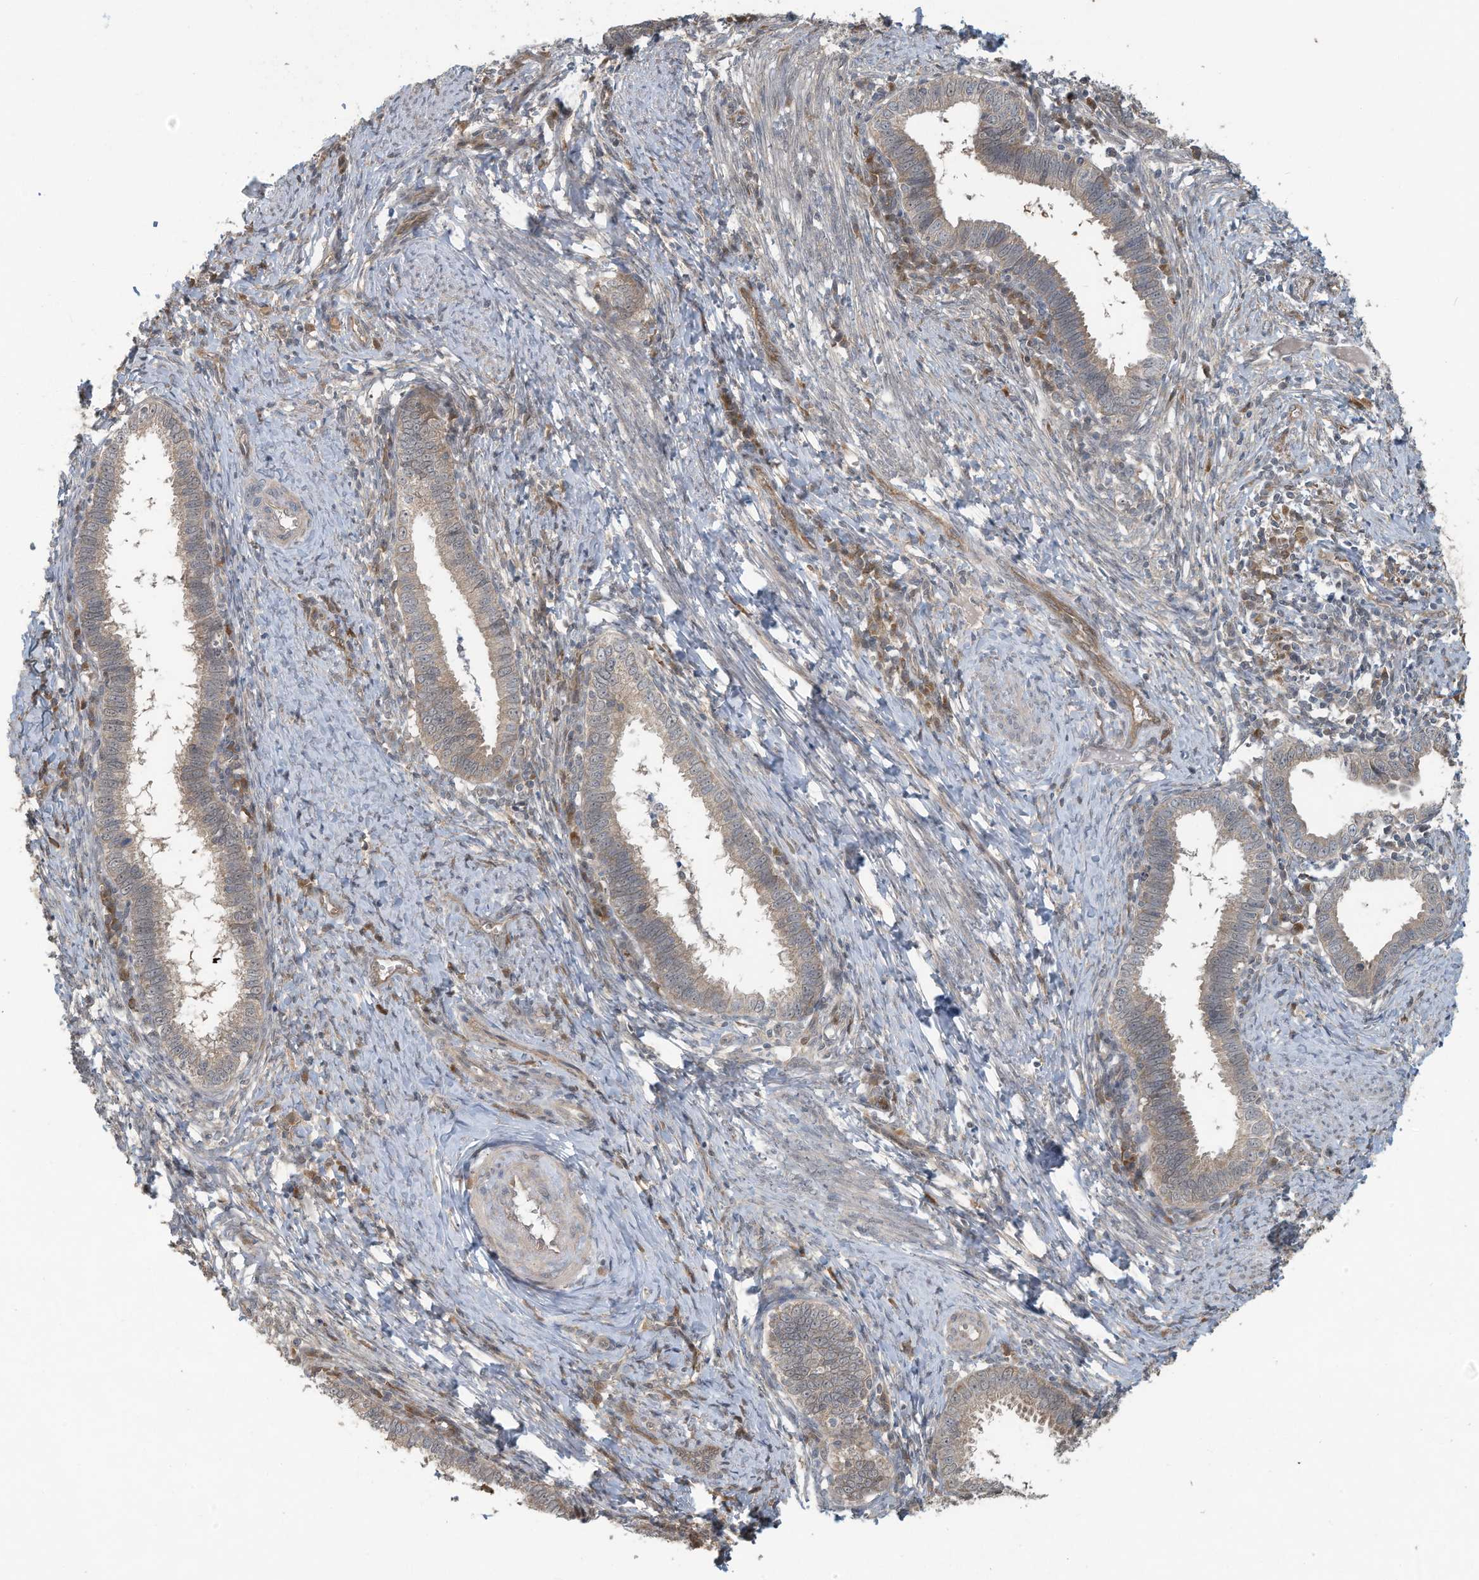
{"staining": {"intensity": "weak", "quantity": "25%-75%", "location": "cytoplasmic/membranous"}, "tissue": "cervical cancer", "cell_type": "Tumor cells", "image_type": "cancer", "snomed": [{"axis": "morphology", "description": "Adenocarcinoma, NOS"}, {"axis": "topography", "description": "Cervix"}], "caption": "About 25%-75% of tumor cells in adenocarcinoma (cervical) show weak cytoplasmic/membranous protein positivity as visualized by brown immunohistochemical staining.", "gene": "ERI2", "patient": {"sex": "female", "age": 36}}